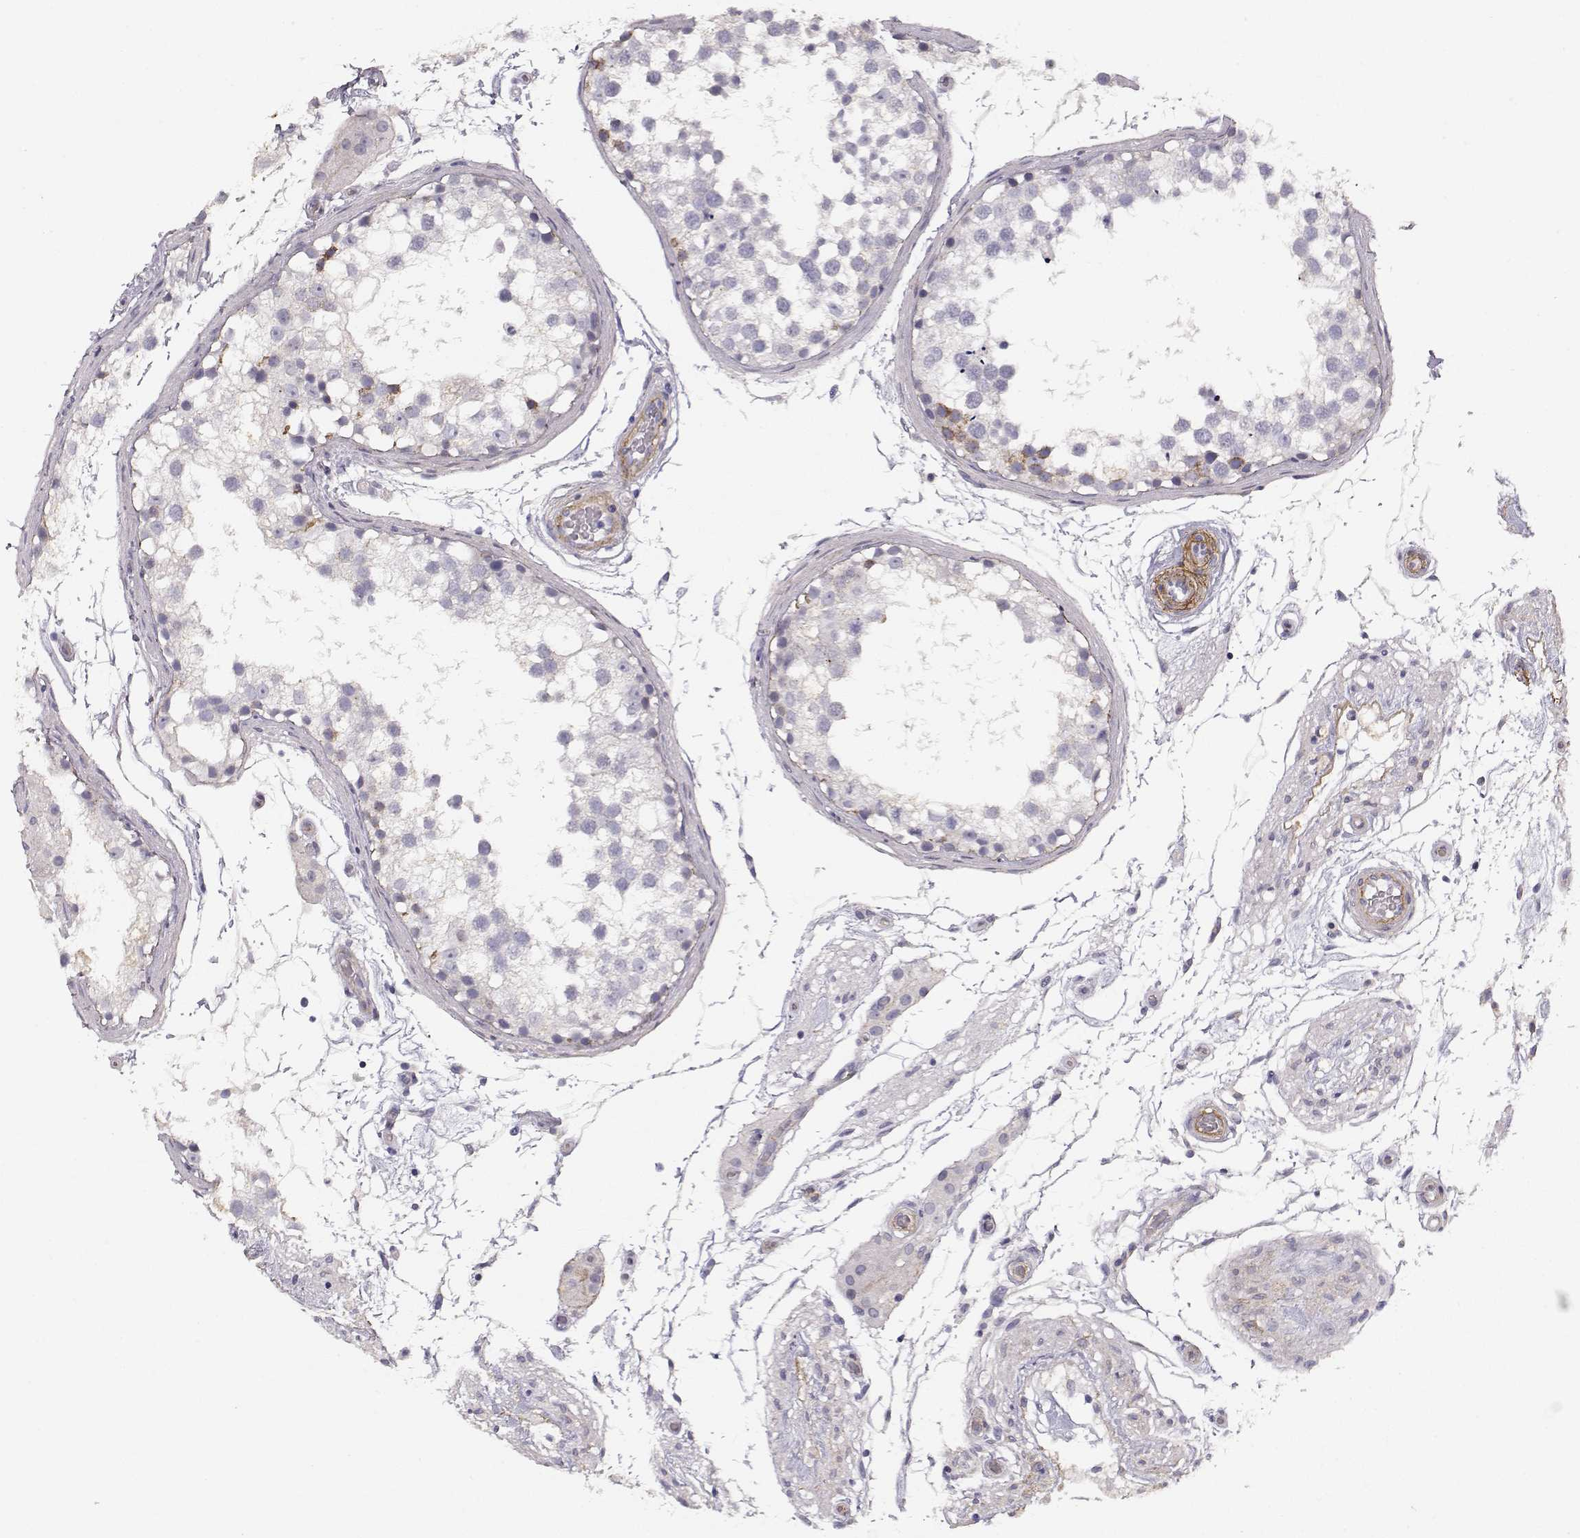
{"staining": {"intensity": "negative", "quantity": "none", "location": "none"}, "tissue": "testis", "cell_type": "Cells in seminiferous ducts", "image_type": "normal", "snomed": [{"axis": "morphology", "description": "Normal tissue, NOS"}, {"axis": "morphology", "description": "Seminoma, NOS"}, {"axis": "topography", "description": "Testis"}], "caption": "Immunohistochemistry (IHC) histopathology image of benign testis: human testis stained with DAB (3,3'-diaminobenzidine) shows no significant protein positivity in cells in seminiferous ducts.", "gene": "LAMC1", "patient": {"sex": "male", "age": 65}}